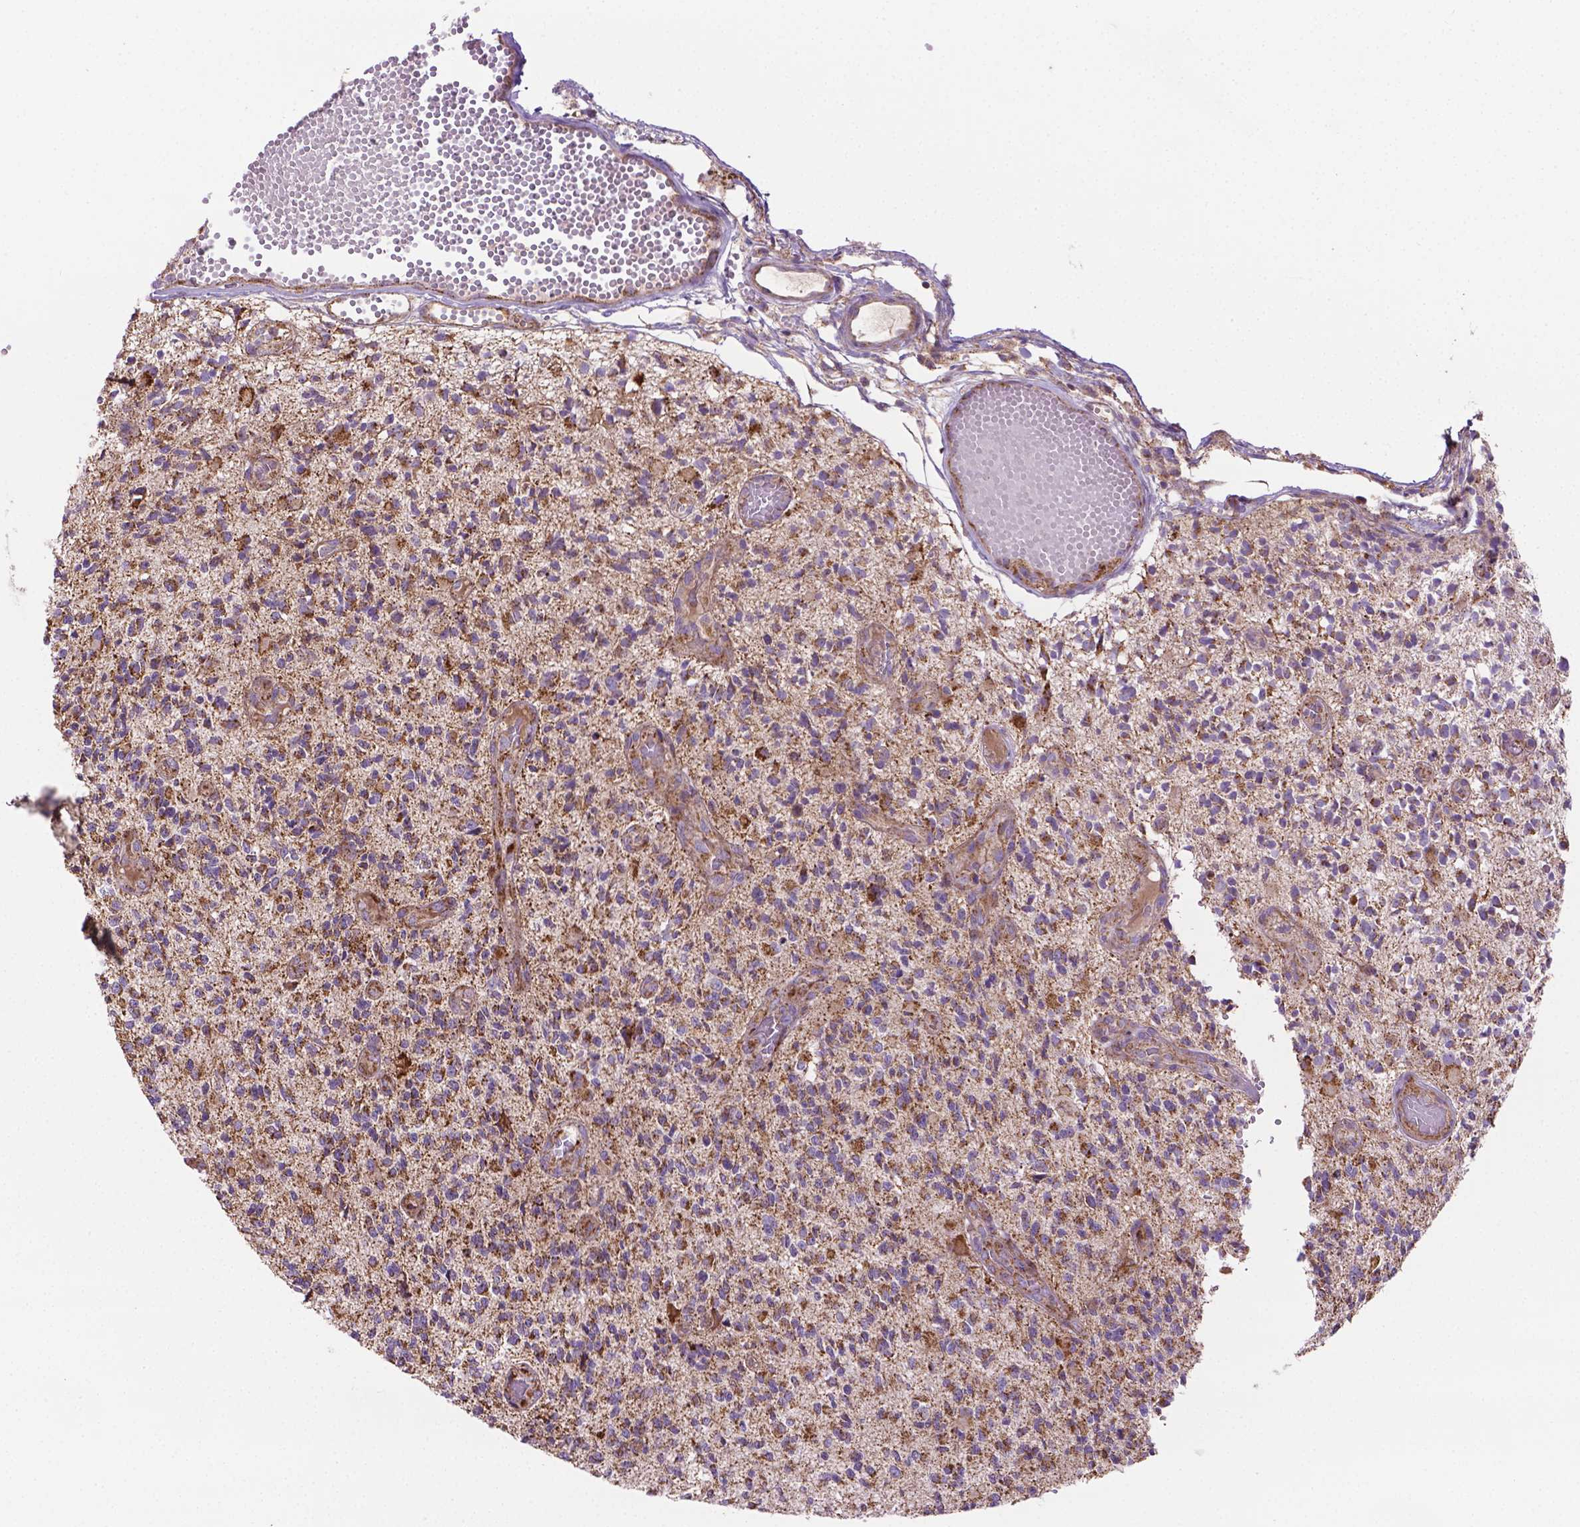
{"staining": {"intensity": "strong", "quantity": ">75%", "location": "cytoplasmic/membranous"}, "tissue": "glioma", "cell_type": "Tumor cells", "image_type": "cancer", "snomed": [{"axis": "morphology", "description": "Glioma, malignant, High grade"}, {"axis": "topography", "description": "Brain"}], "caption": "A histopathology image showing strong cytoplasmic/membranous expression in about >75% of tumor cells in high-grade glioma (malignant), as visualized by brown immunohistochemical staining.", "gene": "PIBF1", "patient": {"sex": "female", "age": 63}}